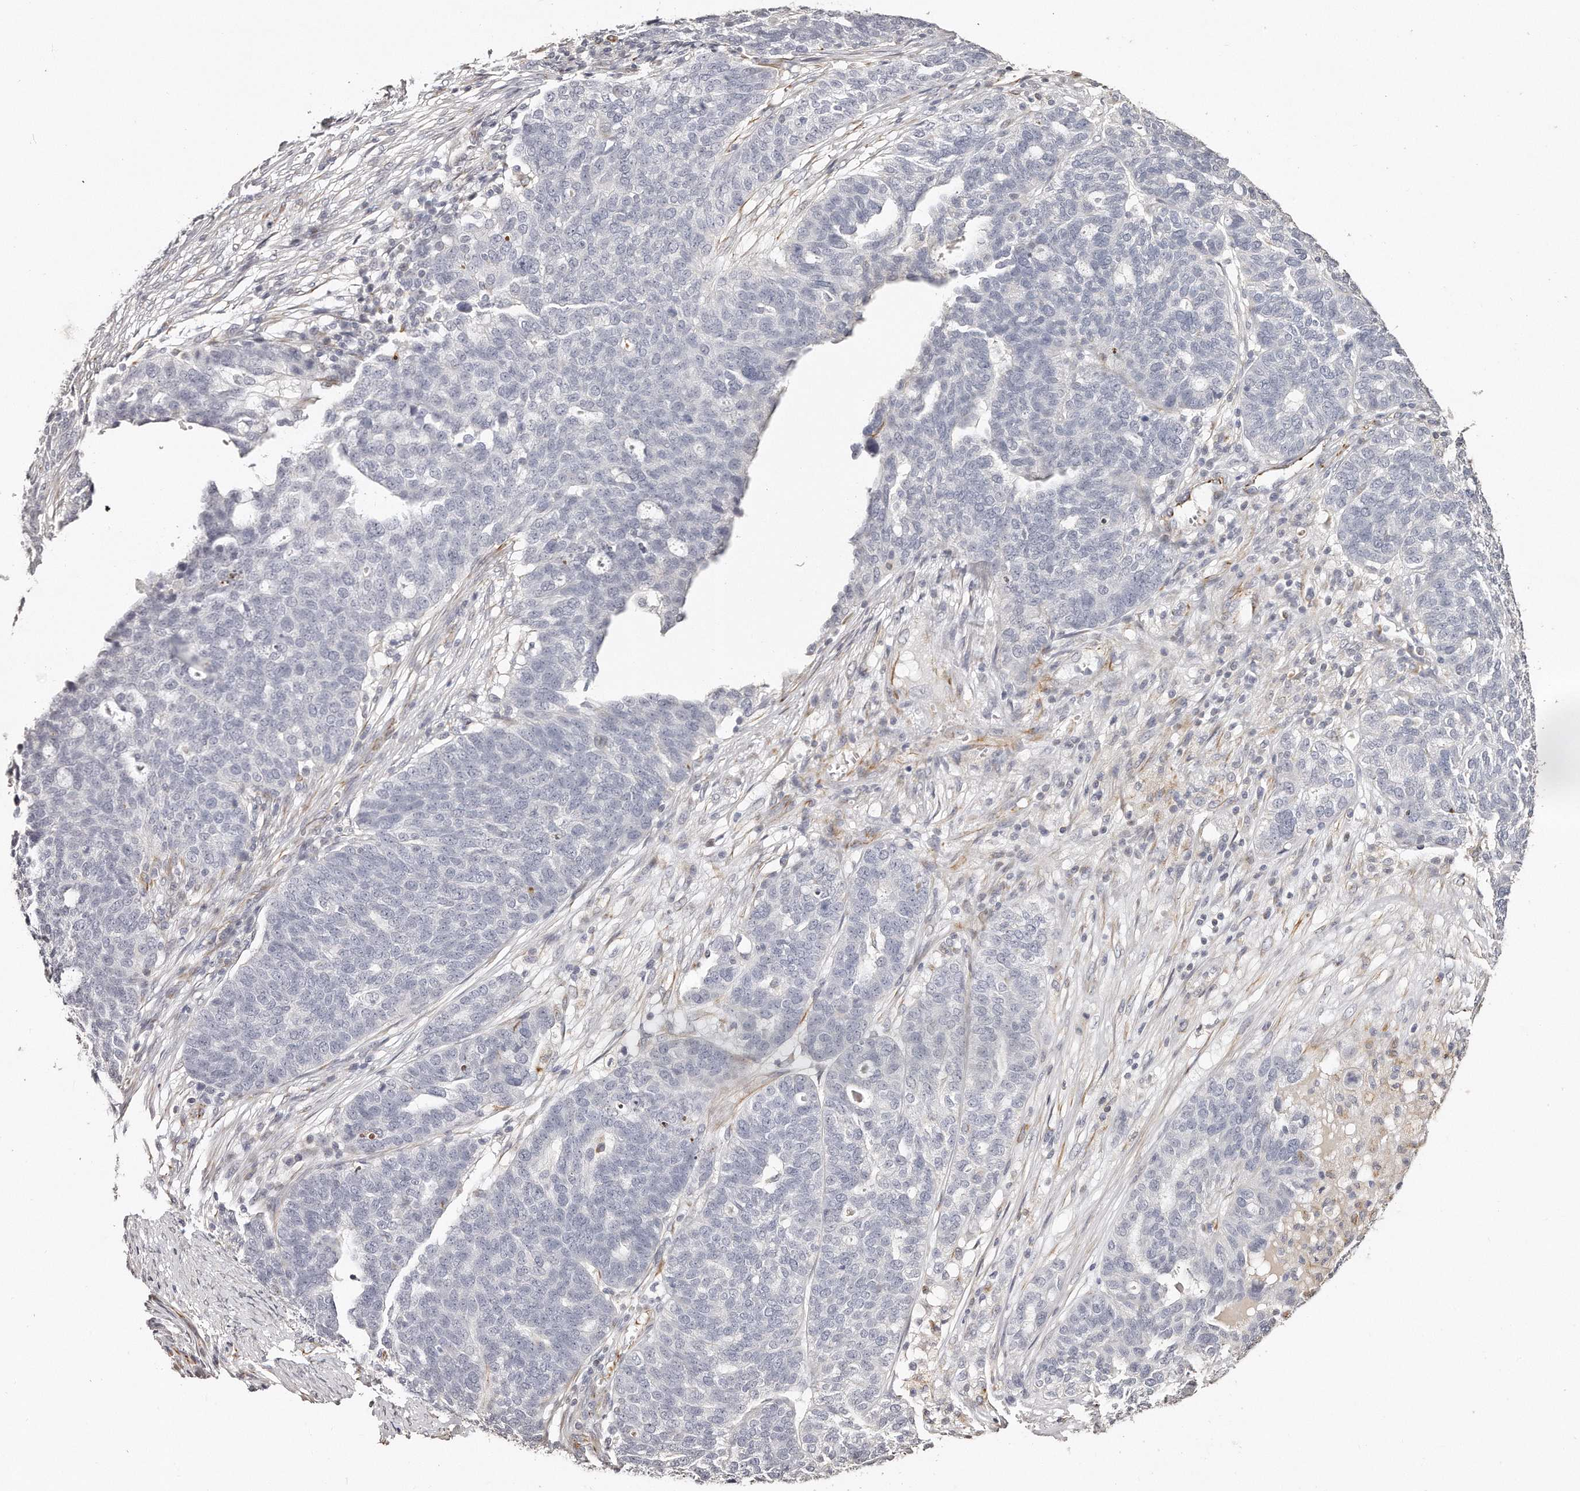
{"staining": {"intensity": "negative", "quantity": "none", "location": "none"}, "tissue": "ovarian cancer", "cell_type": "Tumor cells", "image_type": "cancer", "snomed": [{"axis": "morphology", "description": "Cystadenocarcinoma, serous, NOS"}, {"axis": "topography", "description": "Ovary"}], "caption": "Tumor cells show no significant protein positivity in ovarian cancer (serous cystadenocarcinoma).", "gene": "ZYG11A", "patient": {"sex": "female", "age": 59}}